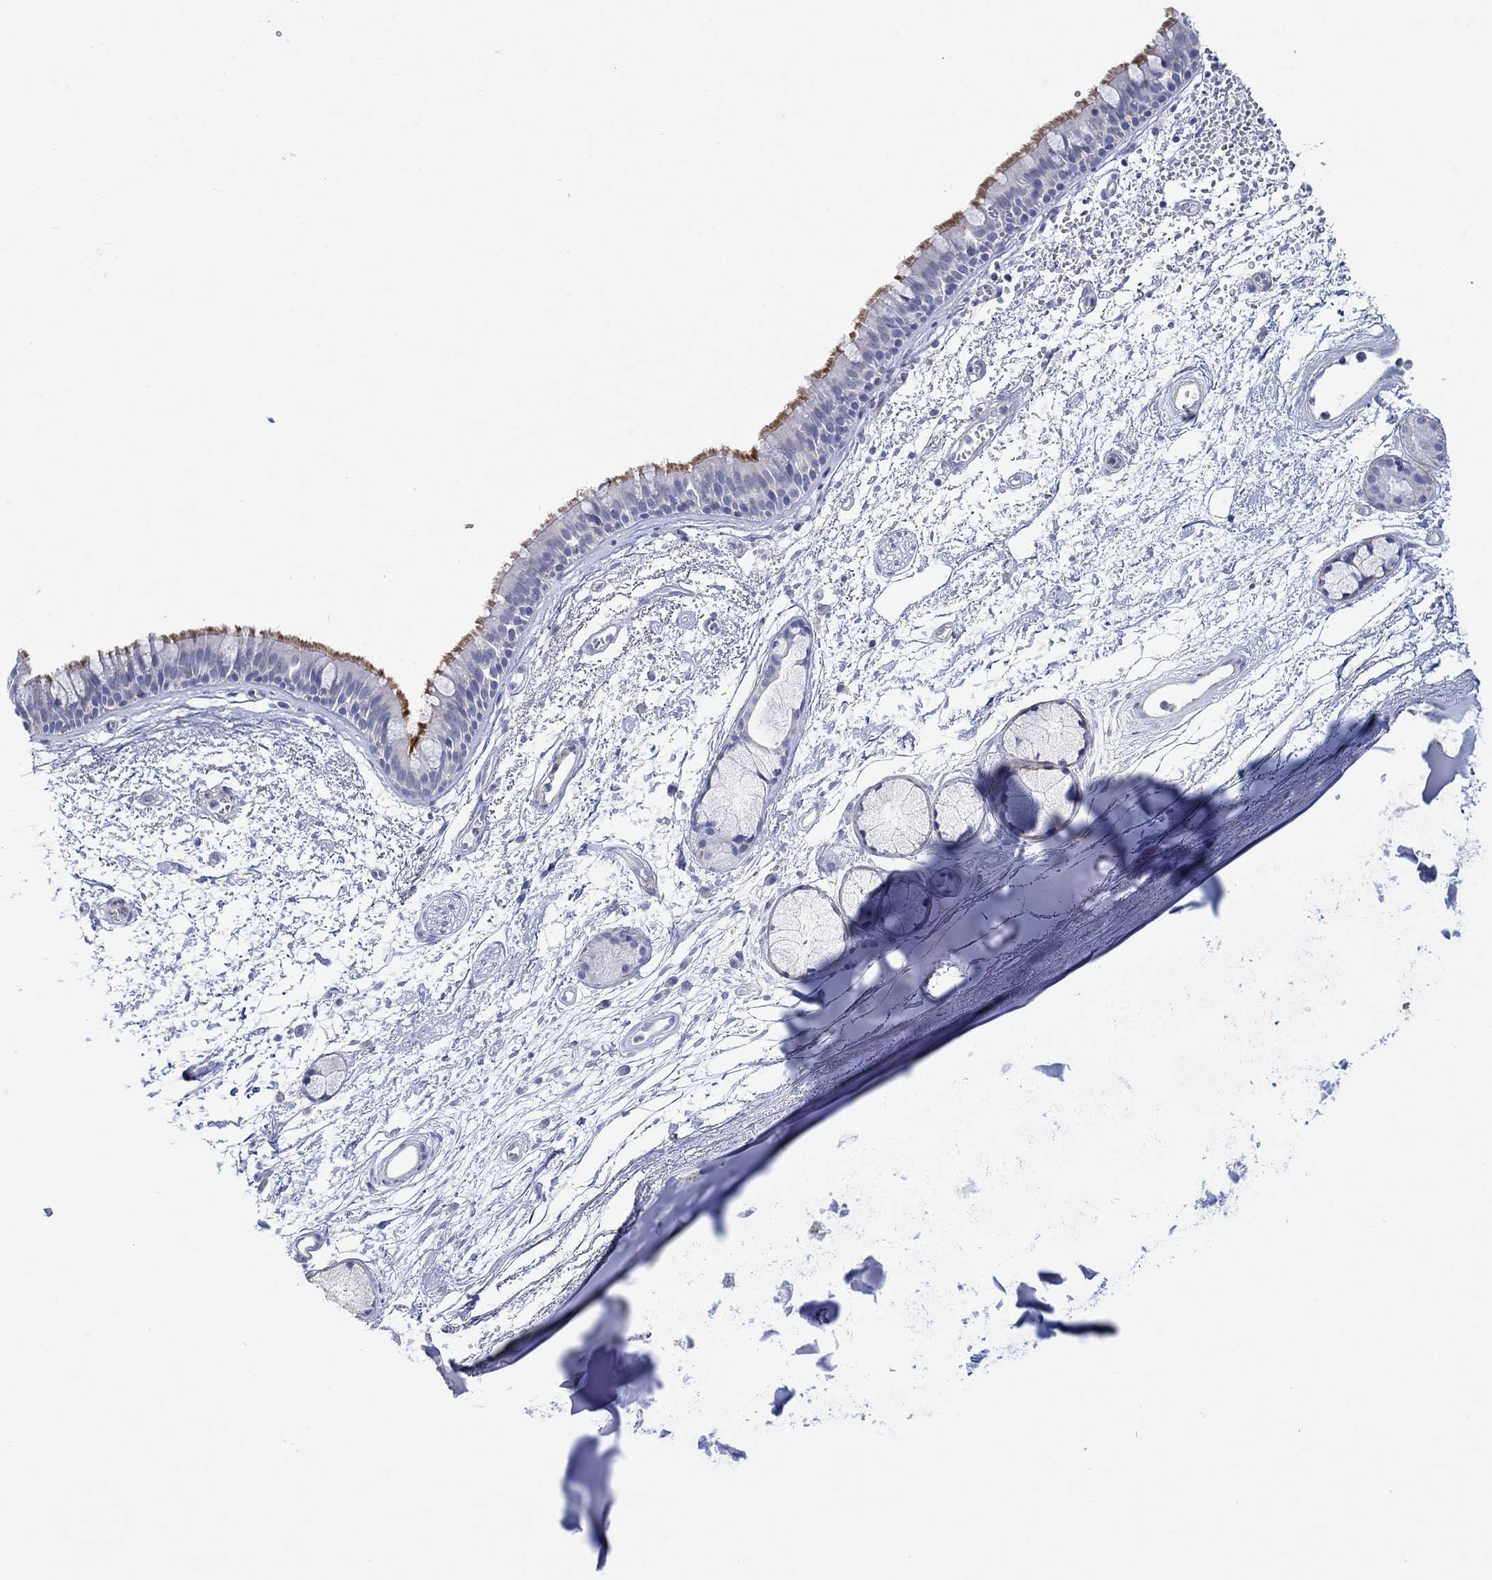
{"staining": {"intensity": "strong", "quantity": "25%-75%", "location": "cytoplasmic/membranous"}, "tissue": "bronchus", "cell_type": "Respiratory epithelial cells", "image_type": "normal", "snomed": [{"axis": "morphology", "description": "Normal tissue, NOS"}, {"axis": "topography", "description": "Cartilage tissue"}, {"axis": "topography", "description": "Bronchus"}], "caption": "High-power microscopy captured an immunohistochemistry histopathology image of benign bronchus, revealing strong cytoplasmic/membranous positivity in about 25%-75% of respiratory epithelial cells.", "gene": "PPIL6", "patient": {"sex": "male", "age": 66}}